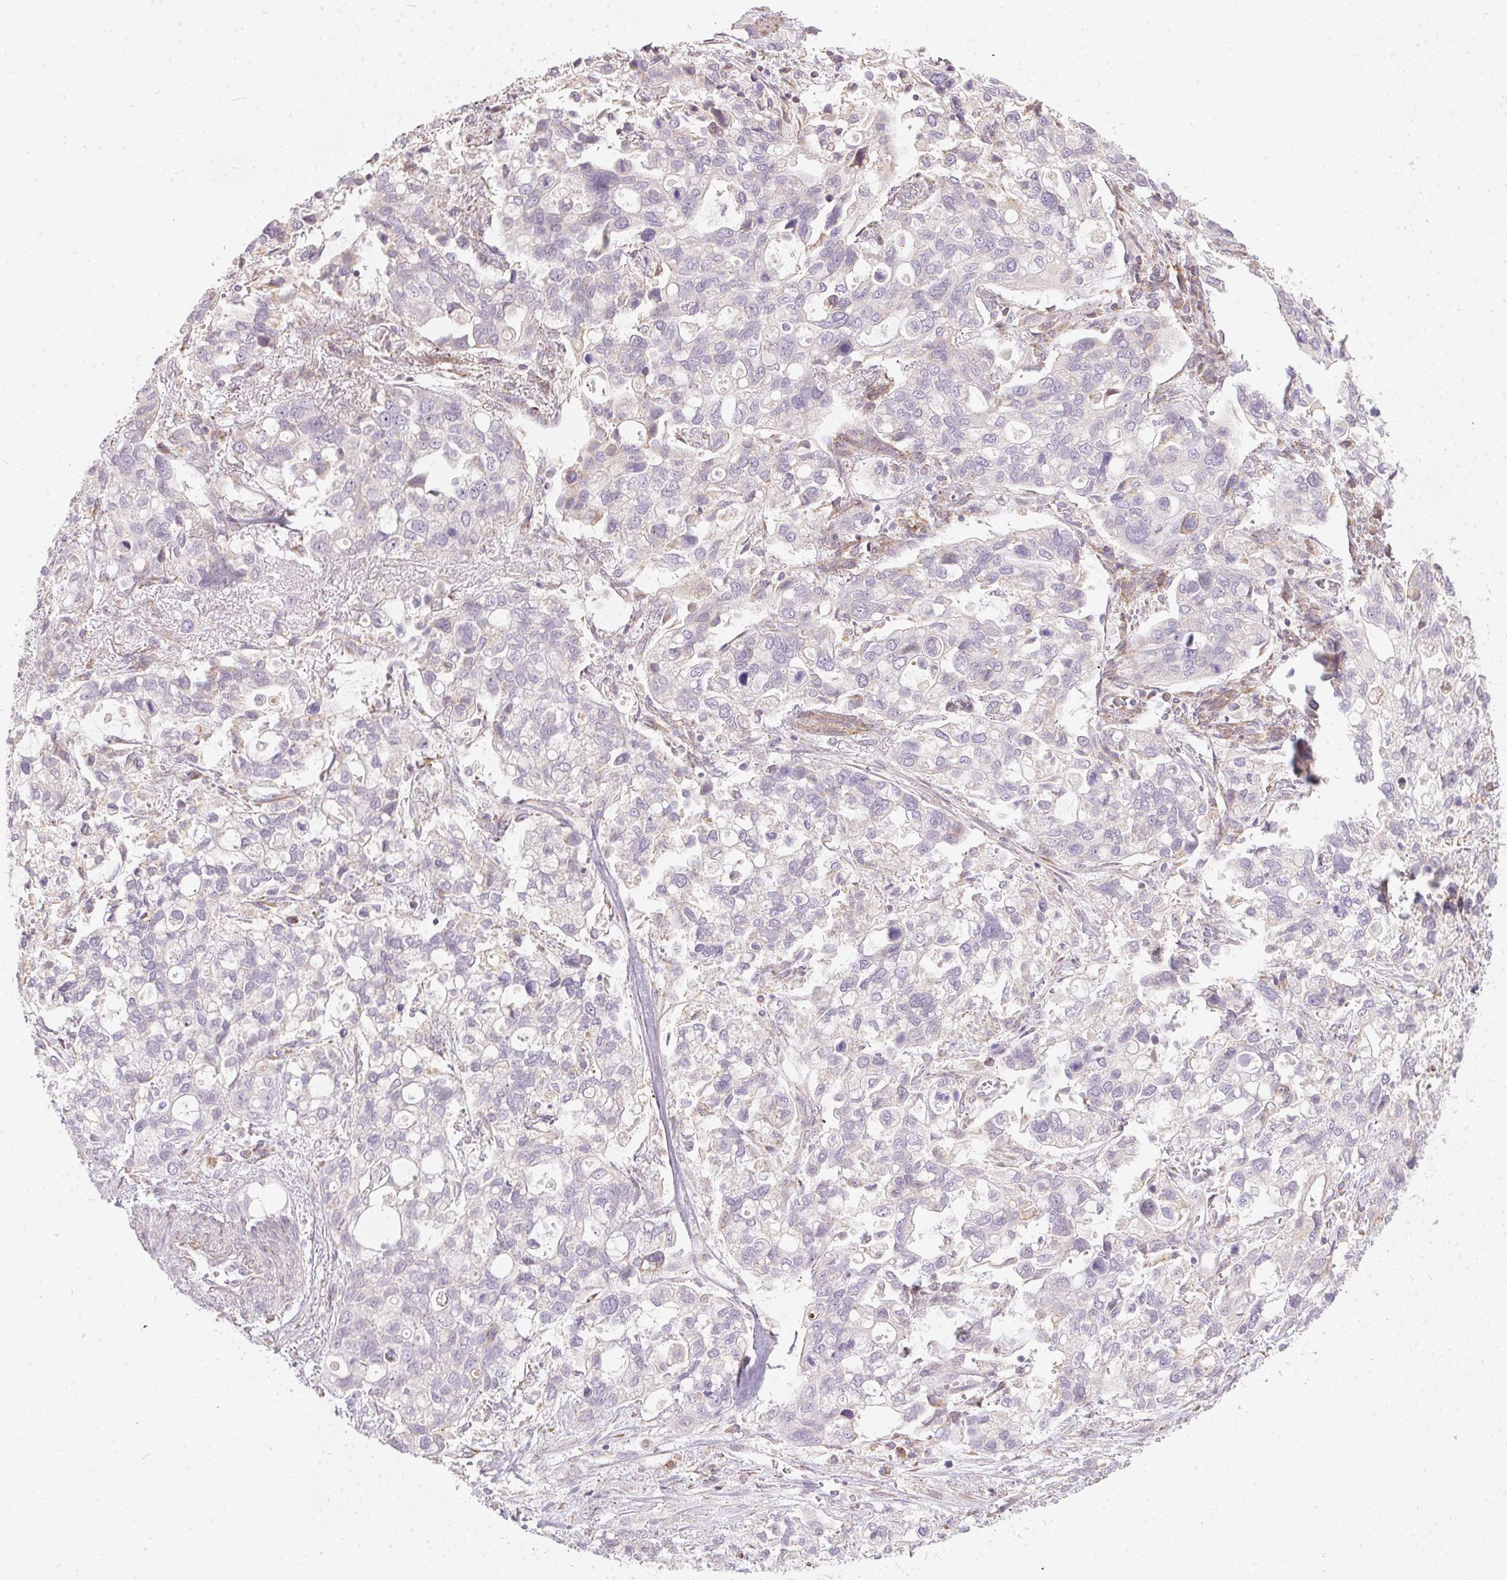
{"staining": {"intensity": "negative", "quantity": "none", "location": "none"}, "tissue": "stomach cancer", "cell_type": "Tumor cells", "image_type": "cancer", "snomed": [{"axis": "morphology", "description": "Adenocarcinoma, NOS"}, {"axis": "topography", "description": "Stomach, upper"}], "caption": "An immunohistochemistry histopathology image of stomach adenocarcinoma is shown. There is no staining in tumor cells of stomach adenocarcinoma. (DAB IHC with hematoxylin counter stain).", "gene": "VWA5B2", "patient": {"sex": "female", "age": 81}}